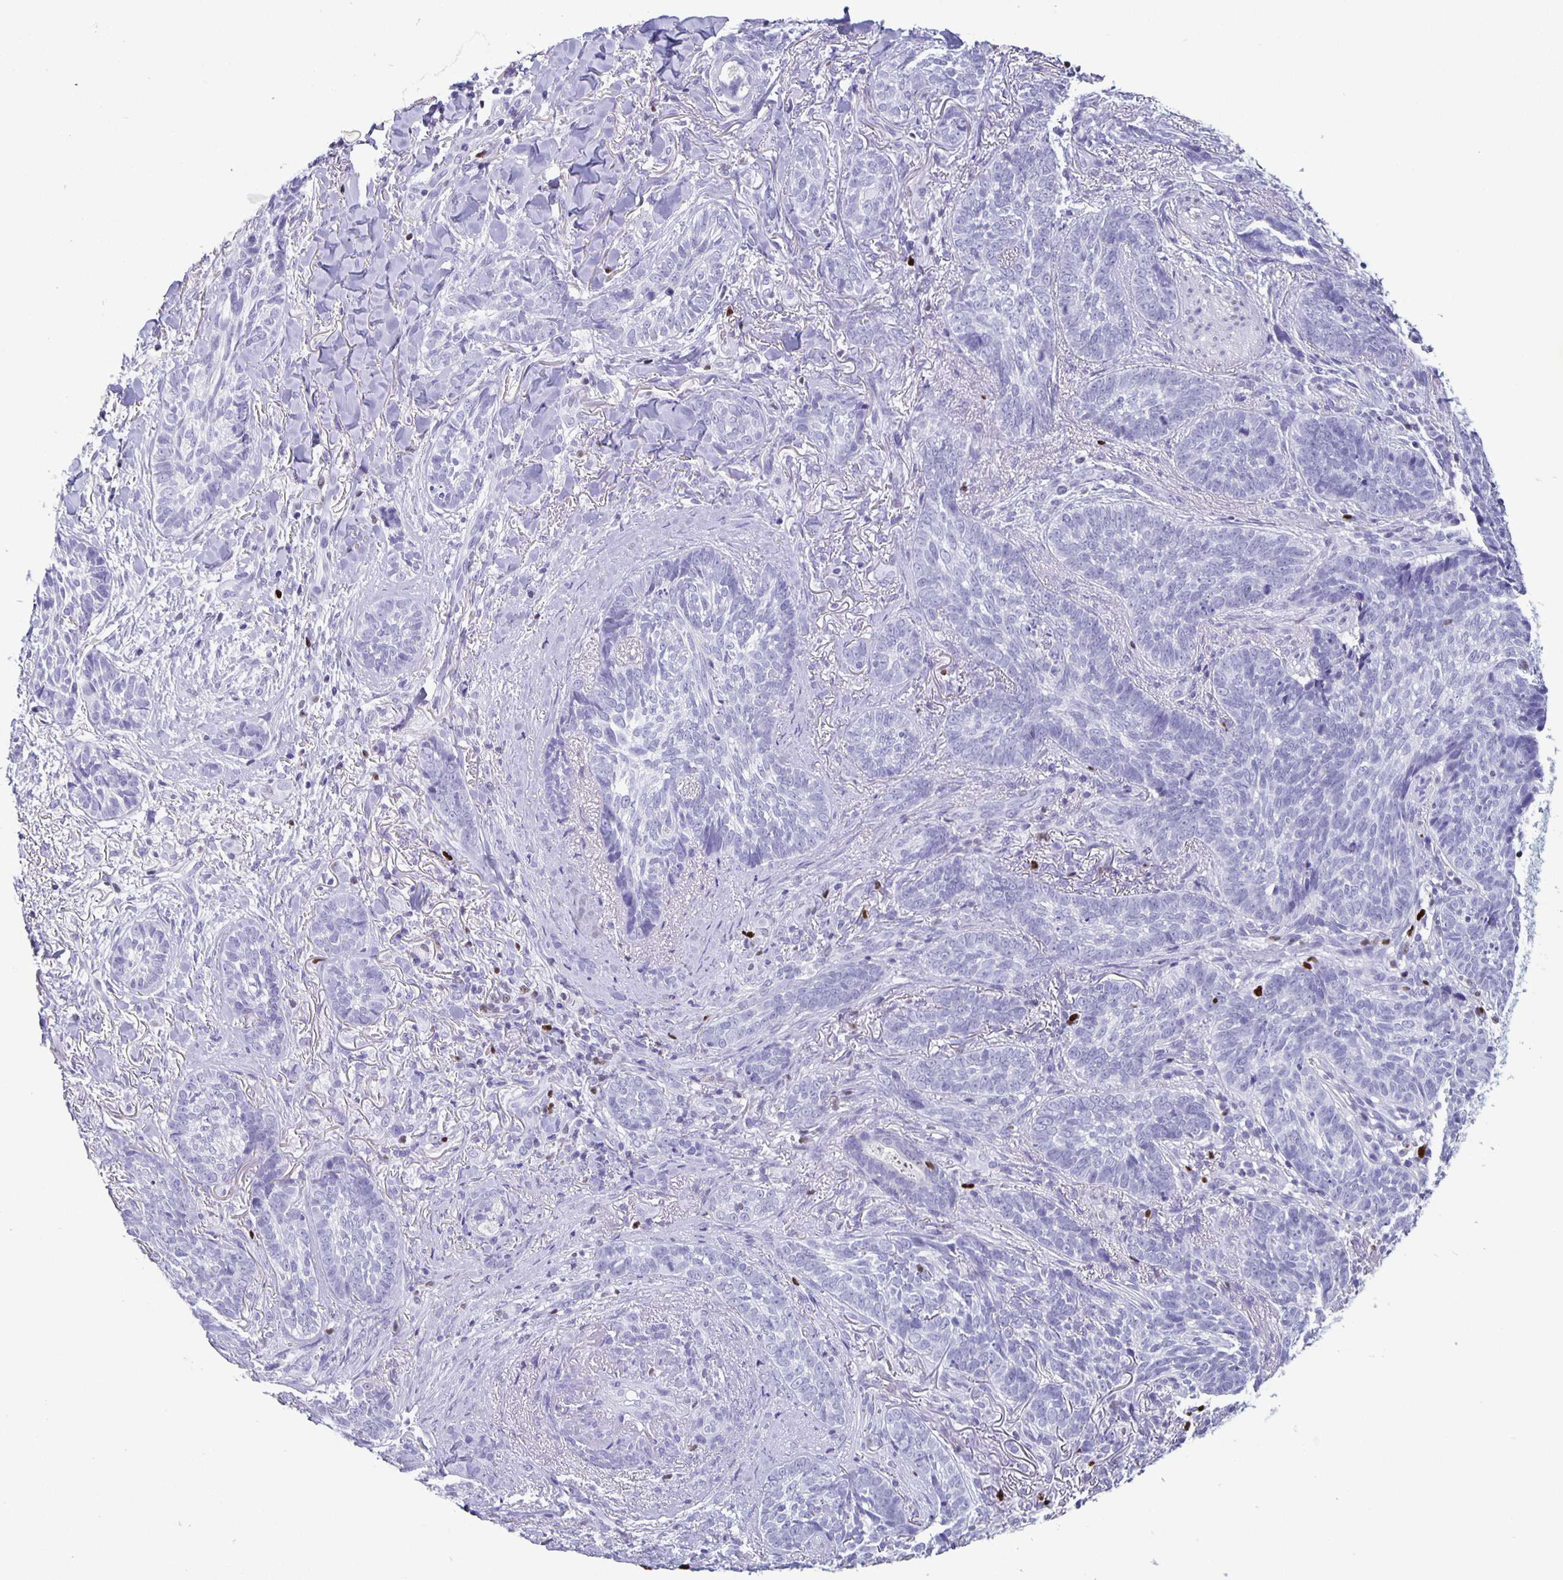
{"staining": {"intensity": "negative", "quantity": "none", "location": "none"}, "tissue": "skin cancer", "cell_type": "Tumor cells", "image_type": "cancer", "snomed": [{"axis": "morphology", "description": "Basal cell carcinoma"}, {"axis": "topography", "description": "Skin"}, {"axis": "topography", "description": "Skin of face"}], "caption": "Immunohistochemical staining of skin cancer (basal cell carcinoma) exhibits no significant expression in tumor cells. (DAB (3,3'-diaminobenzidine) immunohistochemistry visualized using brightfield microscopy, high magnification).", "gene": "SATB2", "patient": {"sex": "male", "age": 88}}